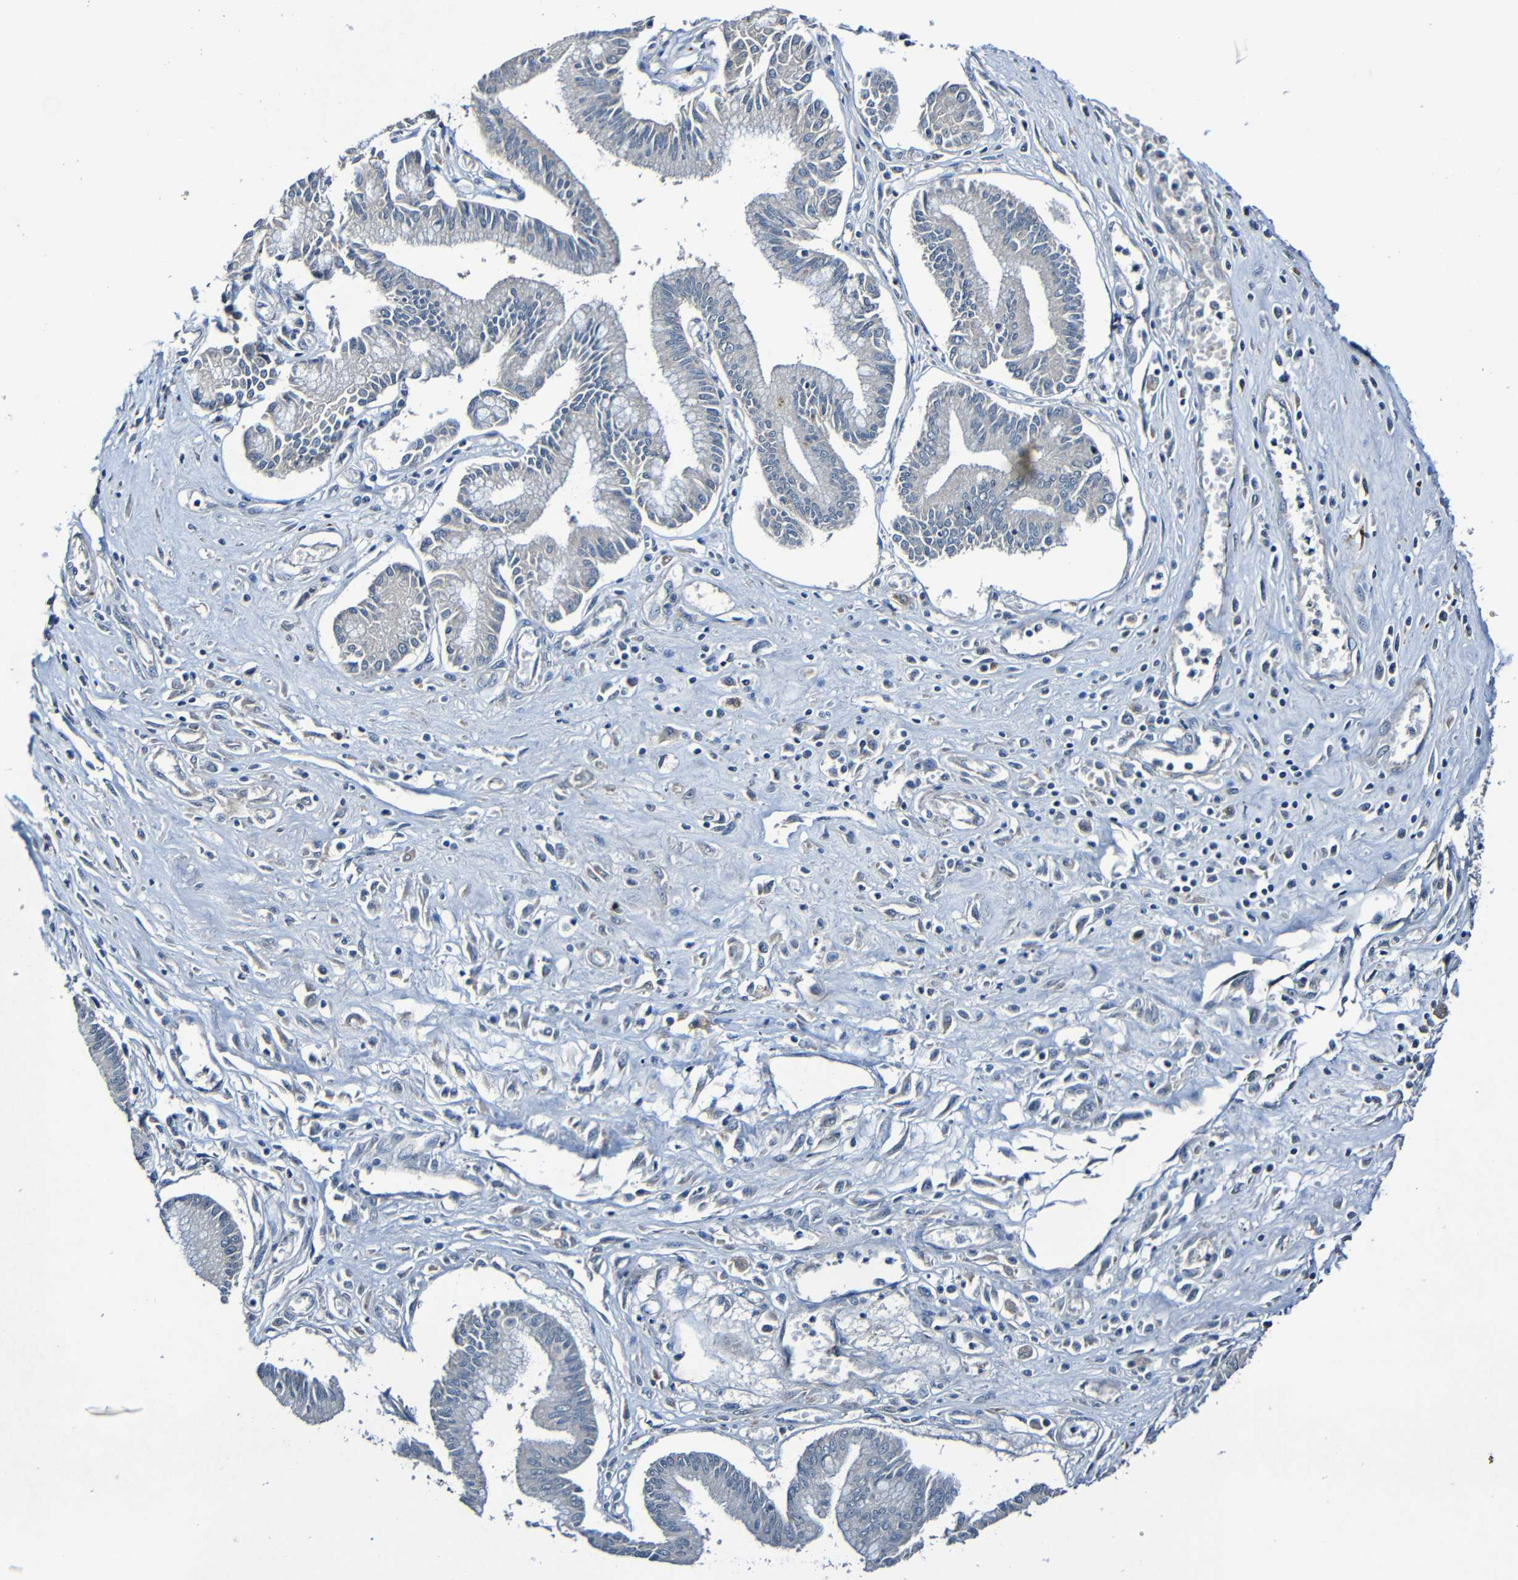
{"staining": {"intensity": "negative", "quantity": "none", "location": "none"}, "tissue": "pancreatic cancer", "cell_type": "Tumor cells", "image_type": "cancer", "snomed": [{"axis": "morphology", "description": "Adenocarcinoma, NOS"}, {"axis": "topography", "description": "Pancreas"}], "caption": "The histopathology image demonstrates no significant positivity in tumor cells of pancreatic cancer (adenocarcinoma).", "gene": "LRRC70", "patient": {"sex": "male", "age": 56}}